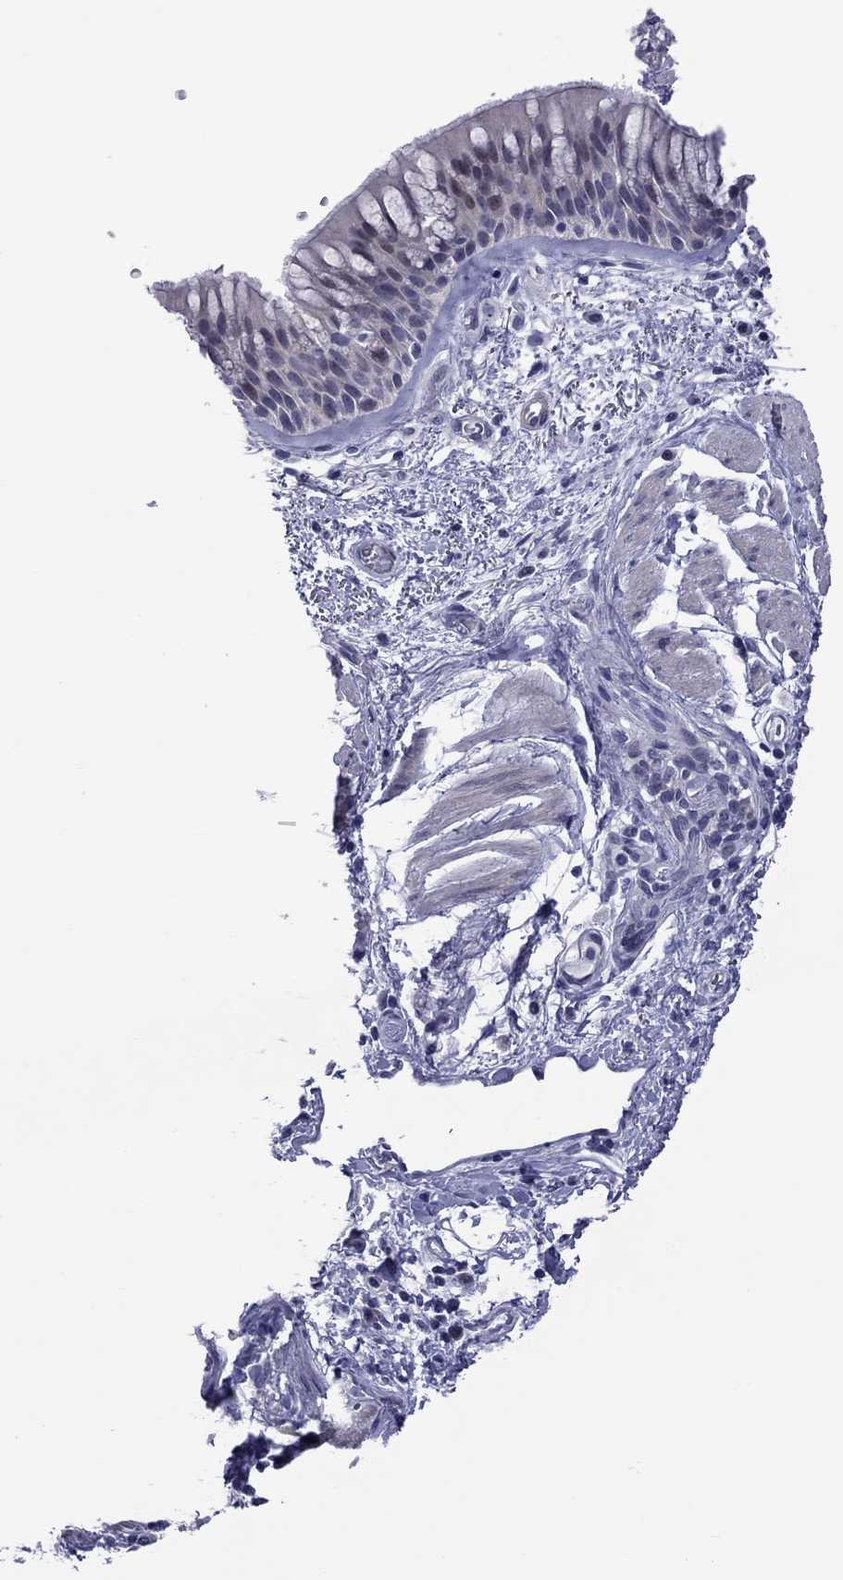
{"staining": {"intensity": "negative", "quantity": "none", "location": "none"}, "tissue": "bronchus", "cell_type": "Respiratory epithelial cells", "image_type": "normal", "snomed": [{"axis": "morphology", "description": "Normal tissue, NOS"}, {"axis": "topography", "description": "Bronchus"}, {"axis": "topography", "description": "Lung"}], "caption": "A micrograph of bronchus stained for a protein demonstrates no brown staining in respiratory epithelial cells.", "gene": "POU5F2", "patient": {"sex": "female", "age": 57}}